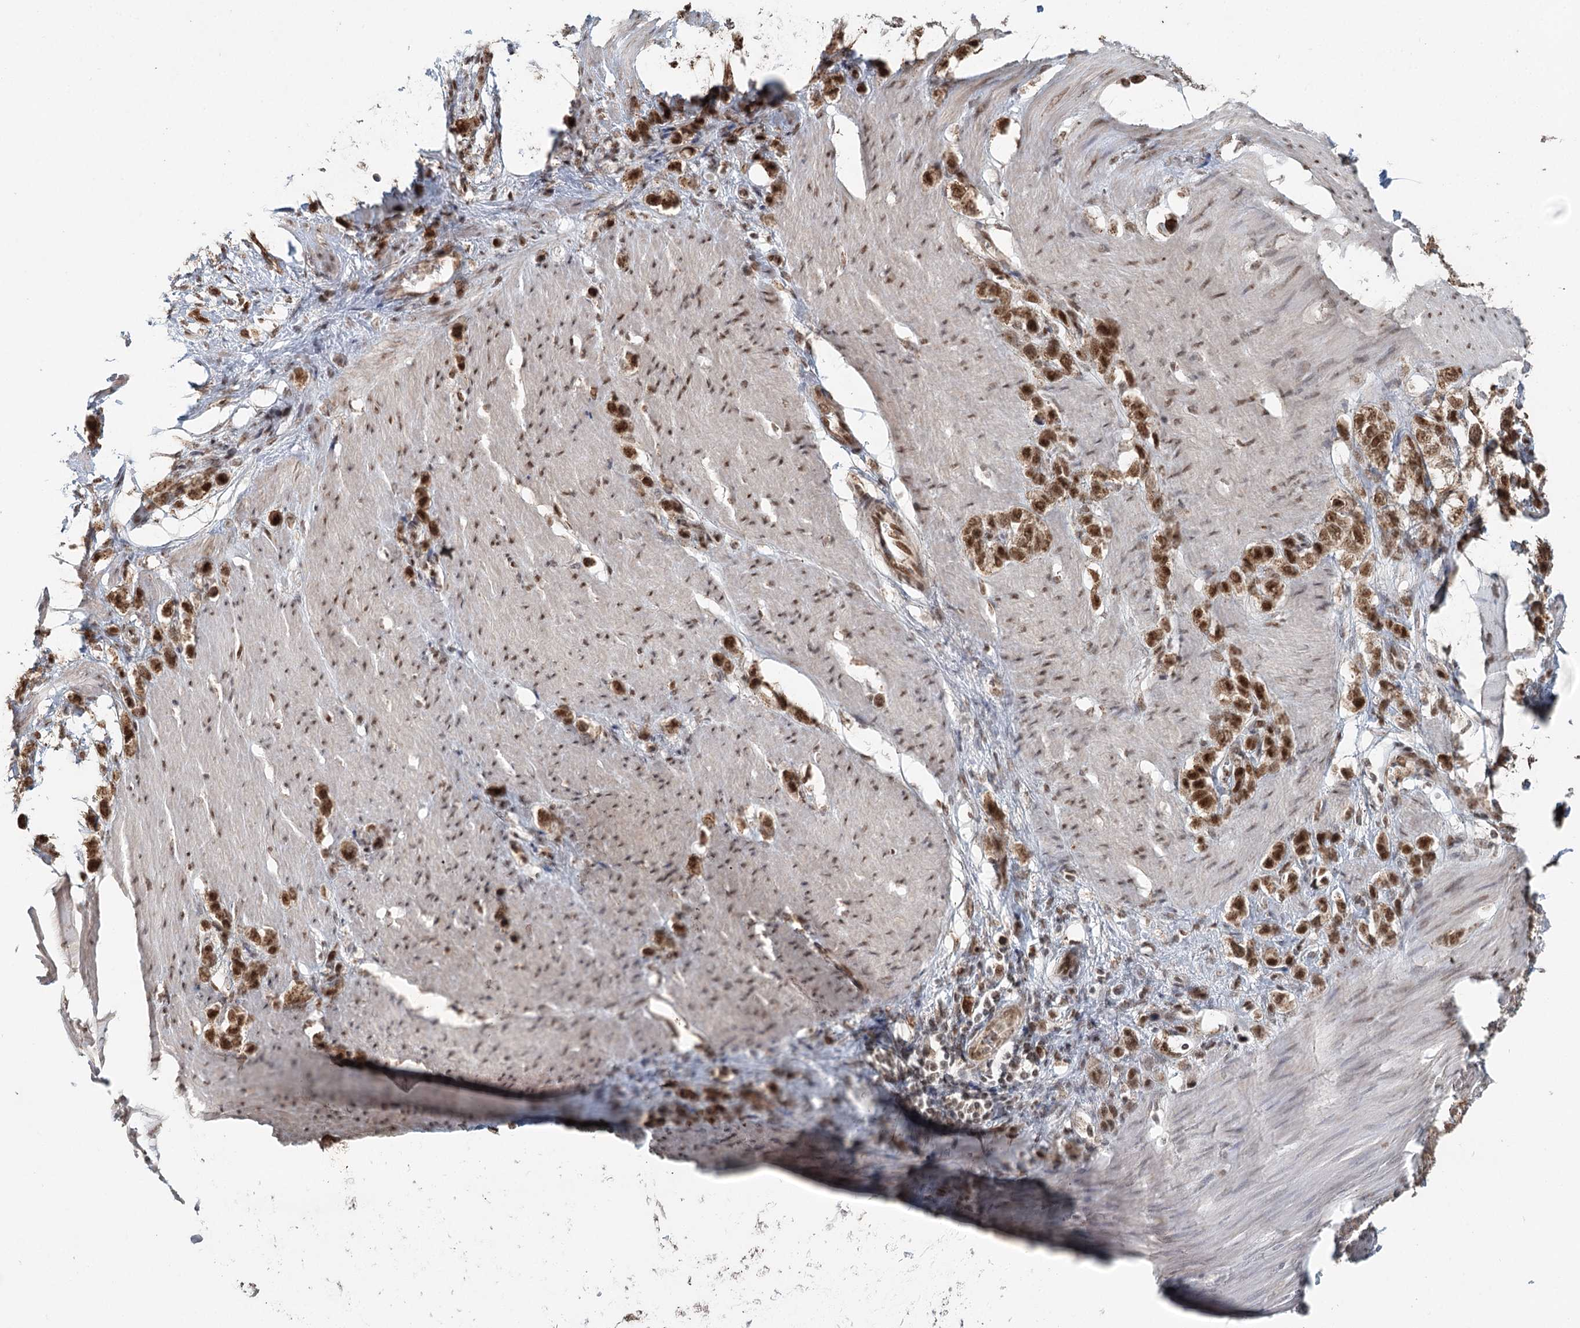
{"staining": {"intensity": "strong", "quantity": ">75%", "location": "cytoplasmic/membranous,nuclear"}, "tissue": "stomach cancer", "cell_type": "Tumor cells", "image_type": "cancer", "snomed": [{"axis": "morphology", "description": "Adenocarcinoma, NOS"}, {"axis": "morphology", "description": "Adenocarcinoma, High grade"}, {"axis": "topography", "description": "Stomach, upper"}, {"axis": "topography", "description": "Stomach, lower"}], "caption": "Brown immunohistochemical staining in stomach cancer (adenocarcinoma (high-grade)) exhibits strong cytoplasmic/membranous and nuclear positivity in approximately >75% of tumor cells.", "gene": "GPALPP1", "patient": {"sex": "female", "age": 65}}